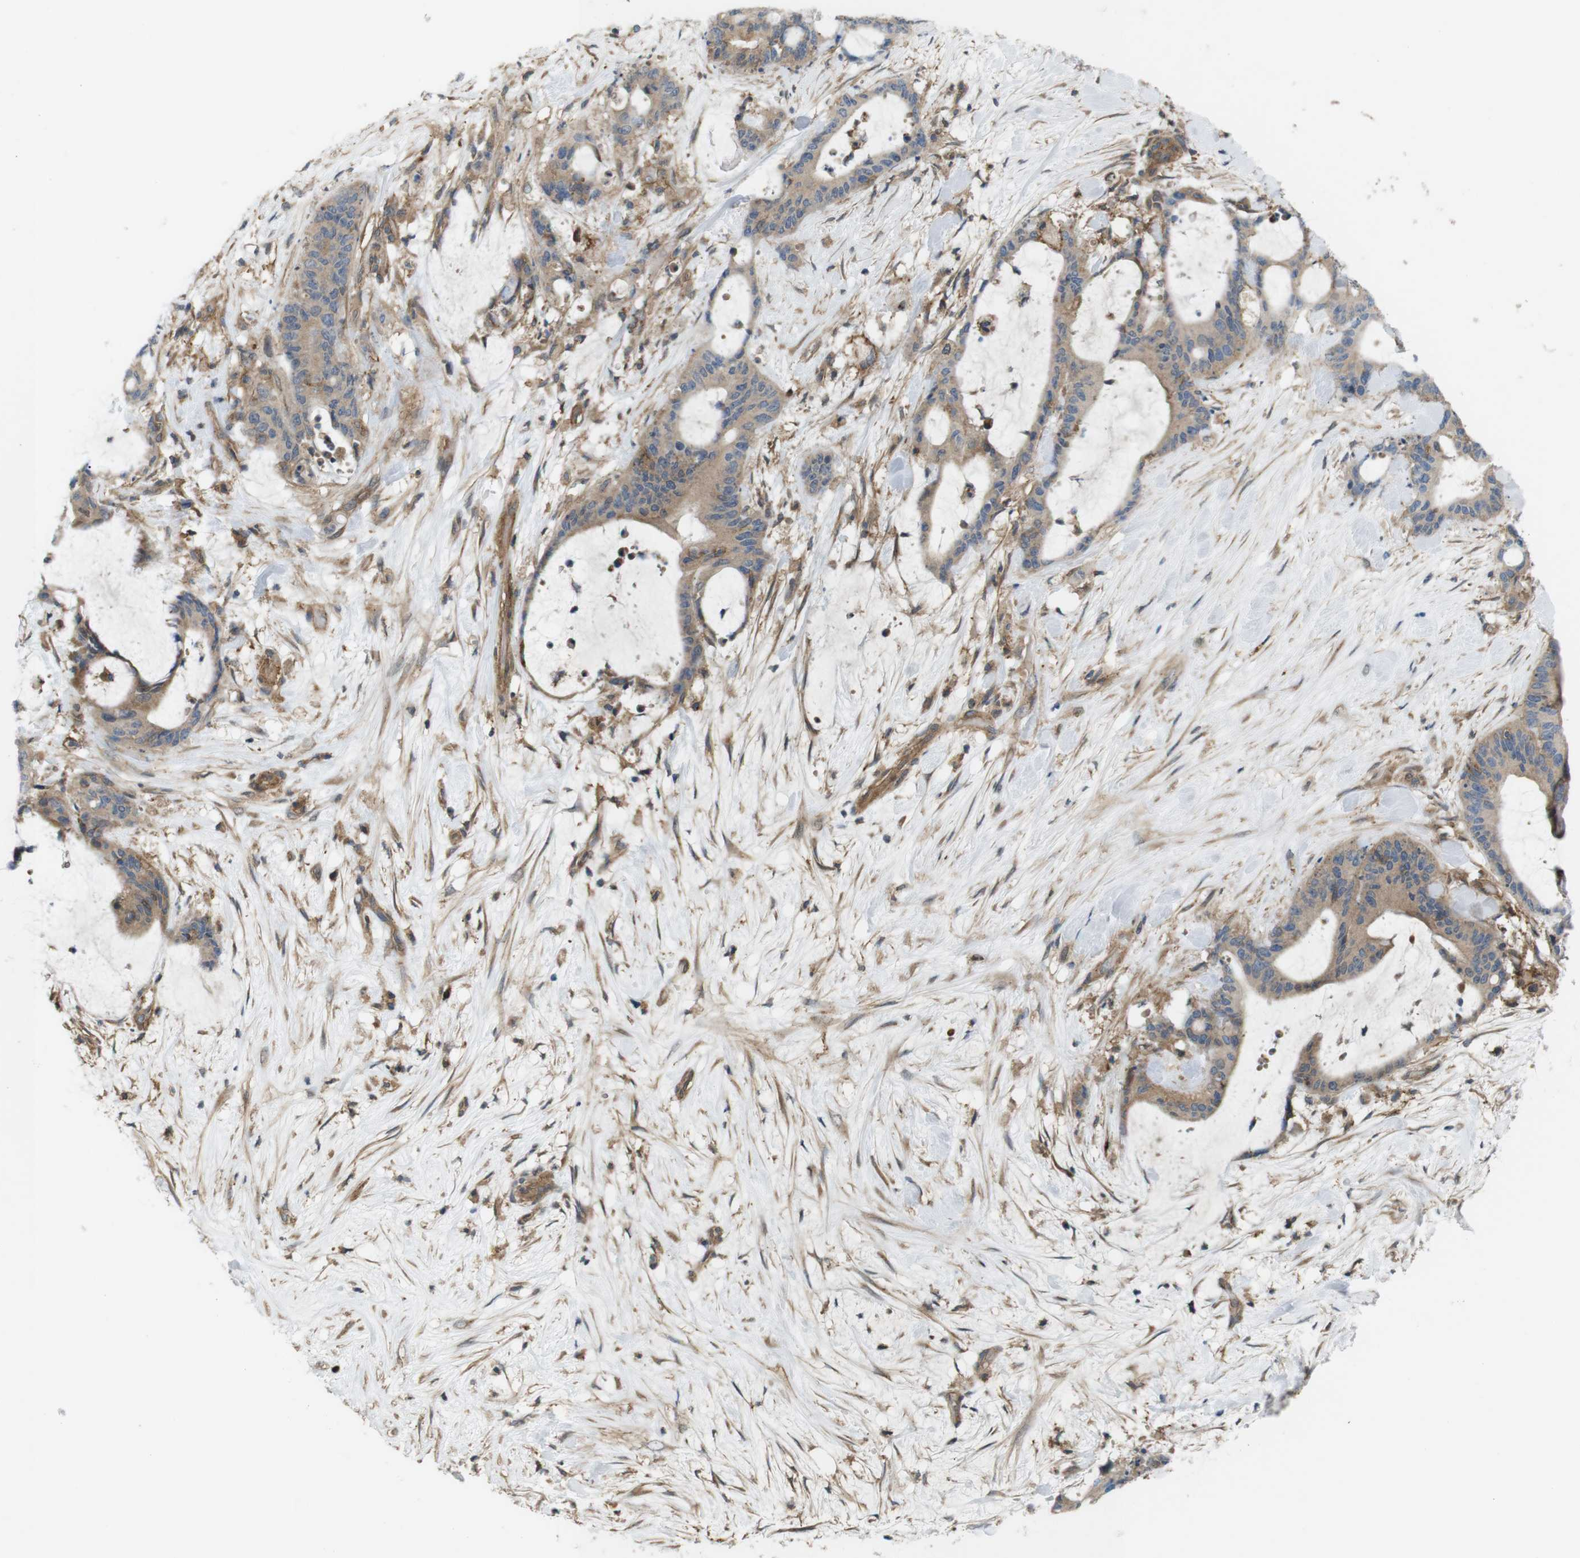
{"staining": {"intensity": "weak", "quantity": ">75%", "location": "cytoplasmic/membranous"}, "tissue": "liver cancer", "cell_type": "Tumor cells", "image_type": "cancer", "snomed": [{"axis": "morphology", "description": "Cholangiocarcinoma"}, {"axis": "topography", "description": "Liver"}], "caption": "Cholangiocarcinoma (liver) was stained to show a protein in brown. There is low levels of weak cytoplasmic/membranous staining in approximately >75% of tumor cells. The protein of interest is shown in brown color, while the nuclei are stained blue.", "gene": "DDAH2", "patient": {"sex": "female", "age": 73}}